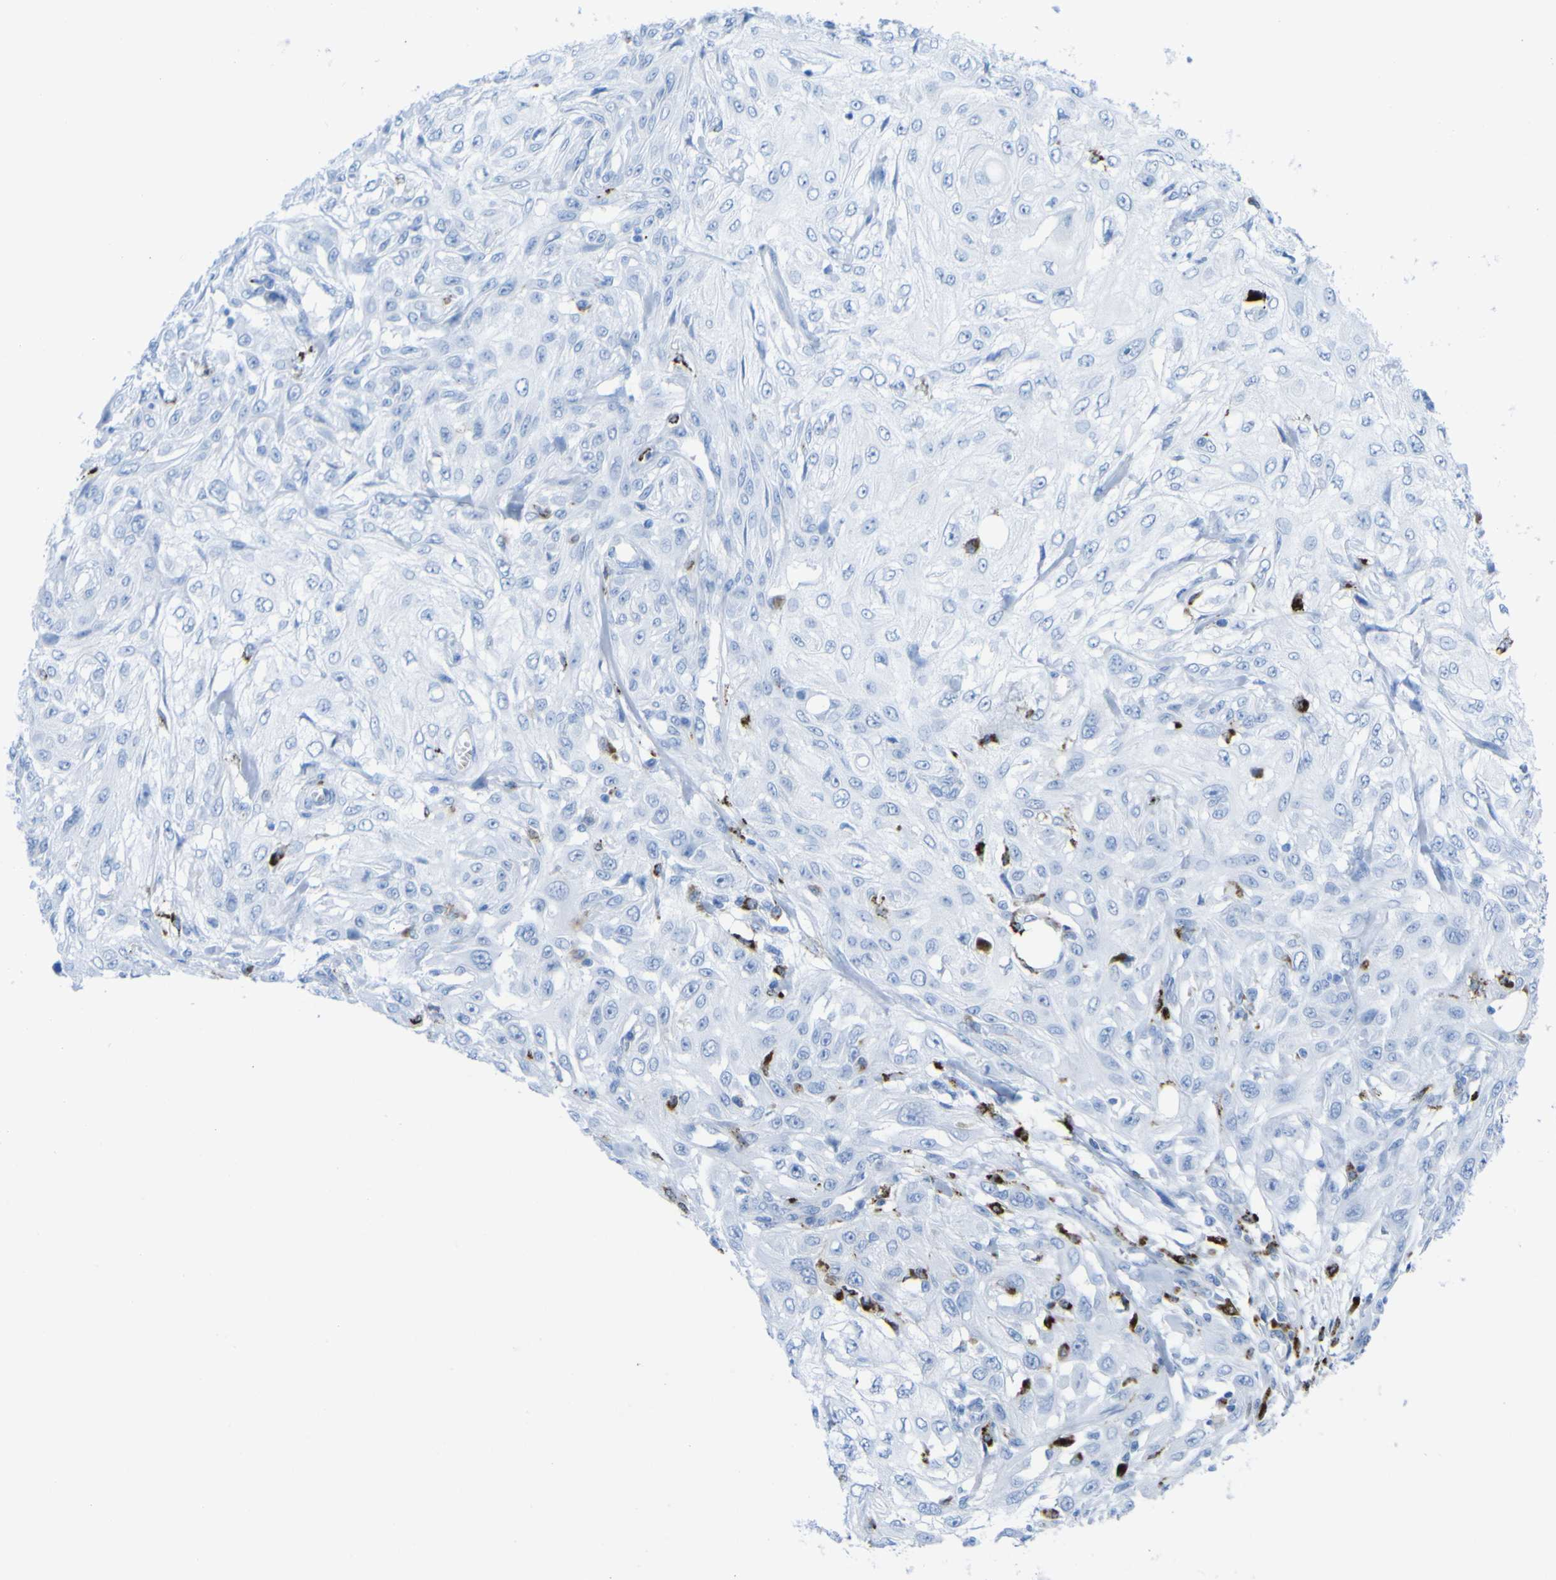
{"staining": {"intensity": "negative", "quantity": "none", "location": "none"}, "tissue": "skin cancer", "cell_type": "Tumor cells", "image_type": "cancer", "snomed": [{"axis": "morphology", "description": "Squamous cell carcinoma, NOS"}, {"axis": "topography", "description": "Skin"}], "caption": "Human skin squamous cell carcinoma stained for a protein using immunohistochemistry (IHC) shows no positivity in tumor cells.", "gene": "PLD3", "patient": {"sex": "male", "age": 75}}